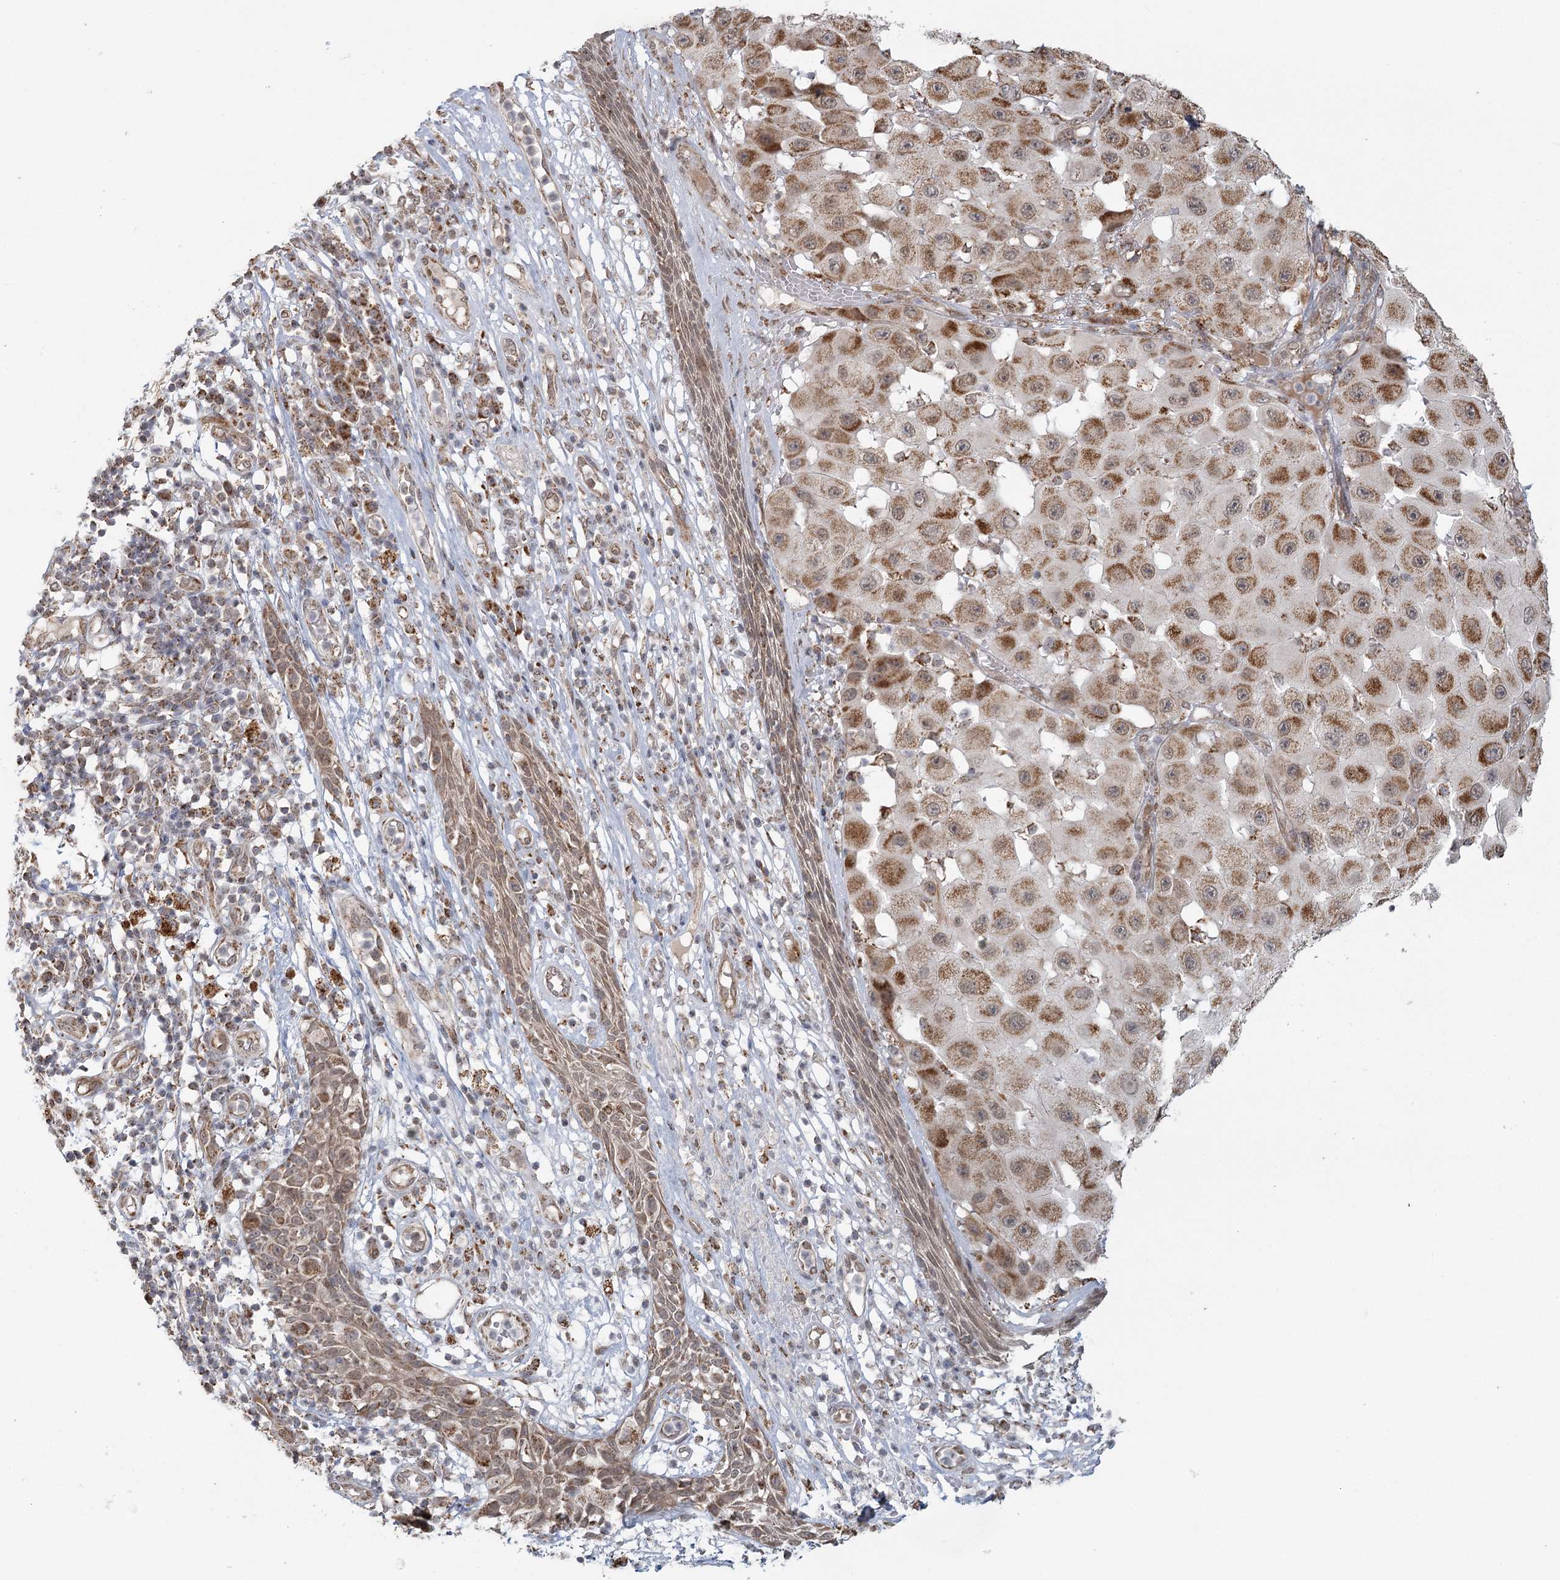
{"staining": {"intensity": "moderate", "quantity": ">75%", "location": "cytoplasmic/membranous"}, "tissue": "melanoma", "cell_type": "Tumor cells", "image_type": "cancer", "snomed": [{"axis": "morphology", "description": "Malignant melanoma, NOS"}, {"axis": "topography", "description": "Skin"}], "caption": "Immunohistochemical staining of melanoma exhibits moderate cytoplasmic/membranous protein expression in about >75% of tumor cells. (Brightfield microscopy of DAB IHC at high magnification).", "gene": "LACTB", "patient": {"sex": "female", "age": 81}}